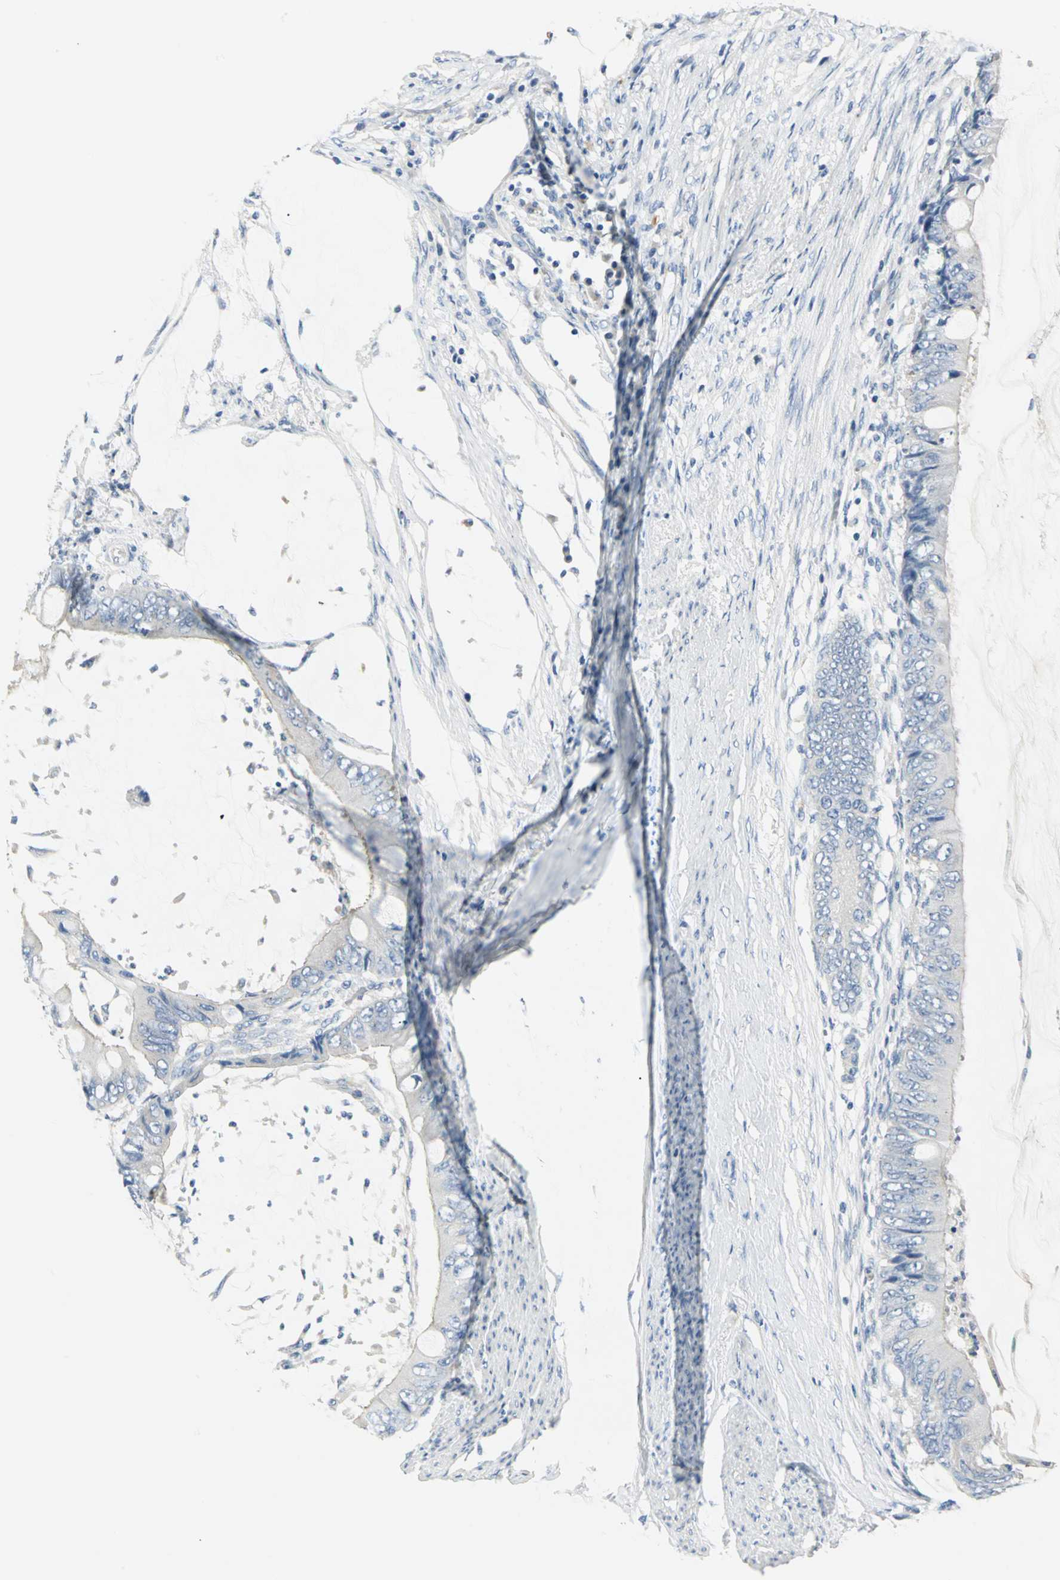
{"staining": {"intensity": "negative", "quantity": "none", "location": "none"}, "tissue": "colorectal cancer", "cell_type": "Tumor cells", "image_type": "cancer", "snomed": [{"axis": "morphology", "description": "Normal tissue, NOS"}, {"axis": "morphology", "description": "Adenocarcinoma, NOS"}, {"axis": "topography", "description": "Rectum"}, {"axis": "topography", "description": "Peripheral nerve tissue"}], "caption": "High magnification brightfield microscopy of colorectal cancer (adenocarcinoma) stained with DAB (brown) and counterstained with hematoxylin (blue): tumor cells show no significant expression.", "gene": "RIPOR1", "patient": {"sex": "female", "age": 77}}